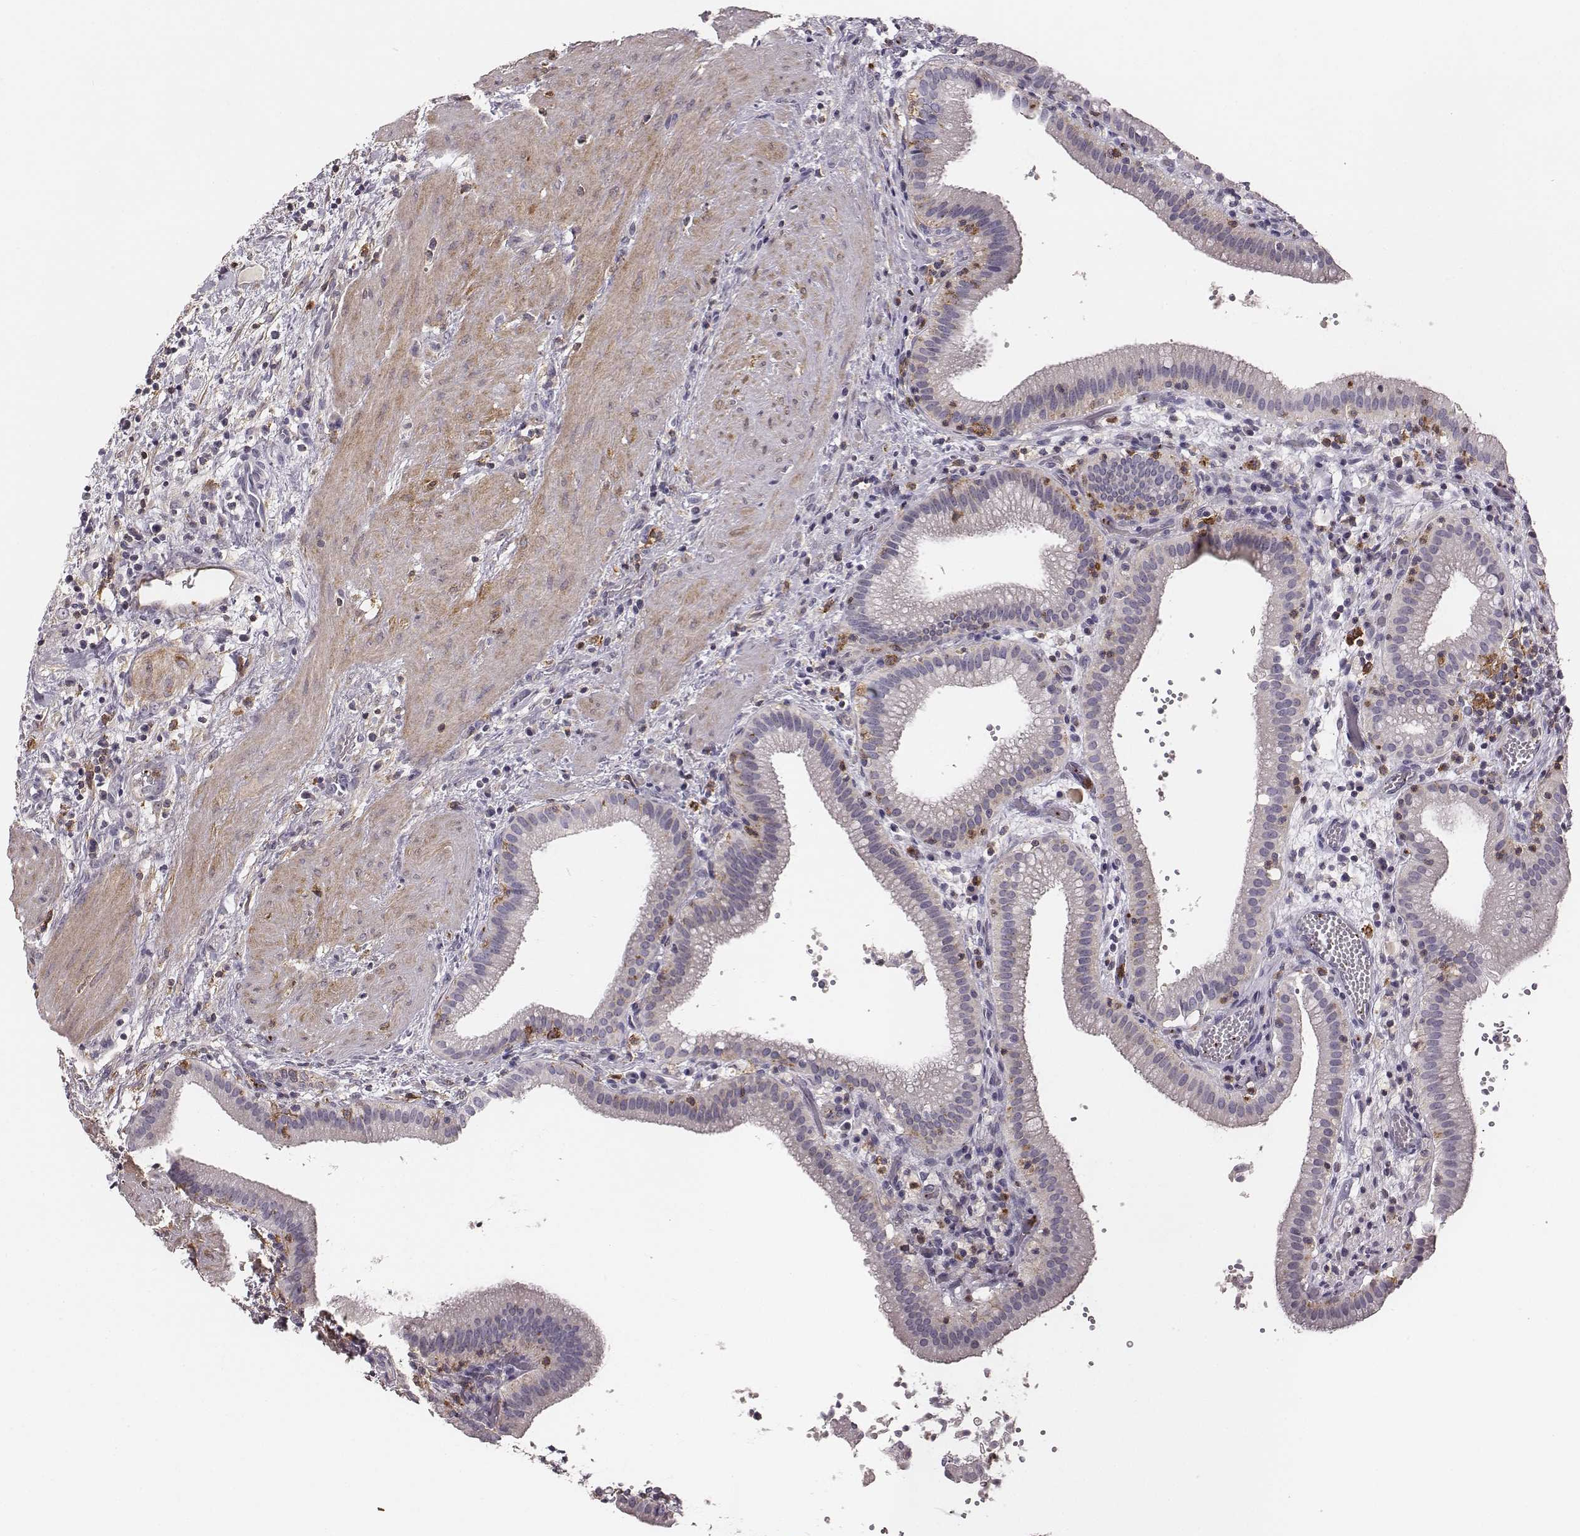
{"staining": {"intensity": "negative", "quantity": "none", "location": "none"}, "tissue": "gallbladder", "cell_type": "Glandular cells", "image_type": "normal", "snomed": [{"axis": "morphology", "description": "Normal tissue, NOS"}, {"axis": "topography", "description": "Gallbladder"}], "caption": "IHC histopathology image of benign gallbladder: gallbladder stained with DAB (3,3'-diaminobenzidine) displays no significant protein positivity in glandular cells. (Immunohistochemistry (ihc), brightfield microscopy, high magnification).", "gene": "ZYX", "patient": {"sex": "male", "age": 42}}